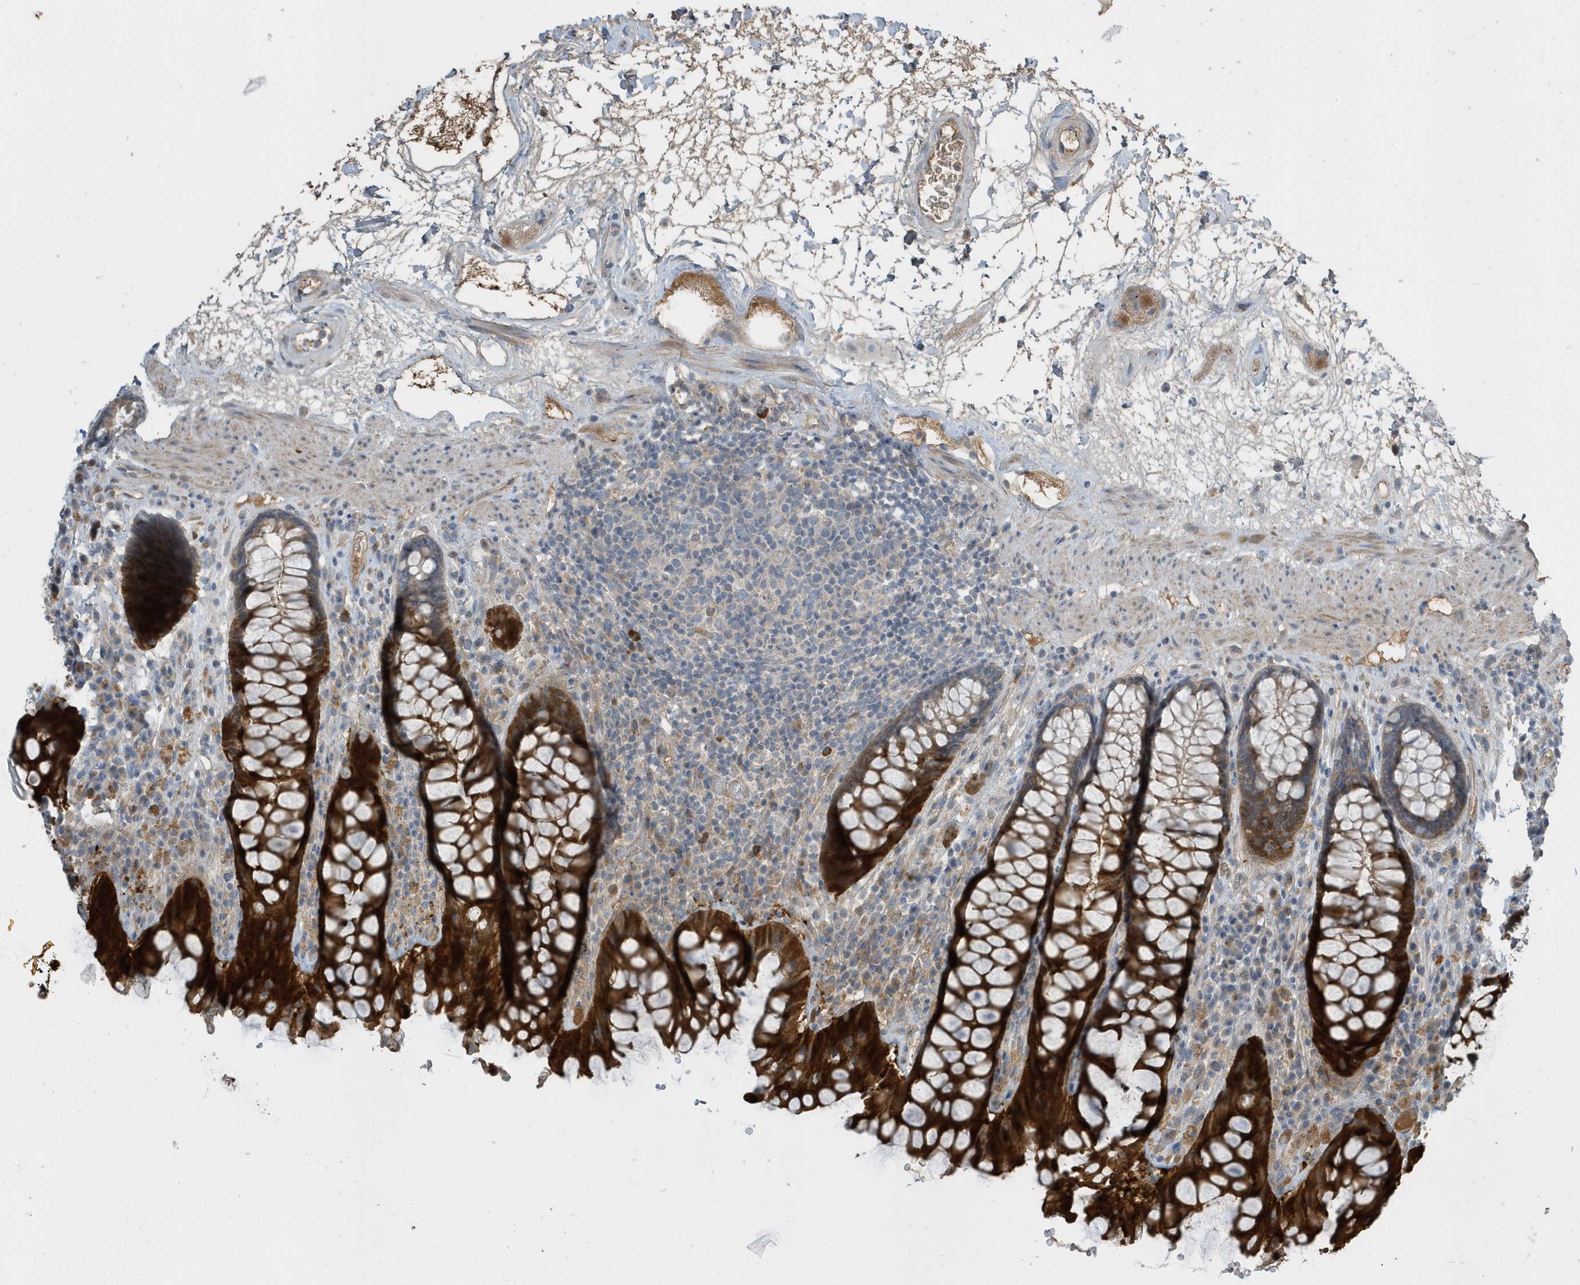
{"staining": {"intensity": "strong", "quantity": ">75%", "location": "cytoplasmic/membranous,nuclear"}, "tissue": "rectum", "cell_type": "Glandular cells", "image_type": "normal", "snomed": [{"axis": "morphology", "description": "Normal tissue, NOS"}, {"axis": "topography", "description": "Rectum"}], "caption": "Rectum stained with immunohistochemistry displays strong cytoplasmic/membranous,nuclear staining in about >75% of glandular cells. (Brightfield microscopy of DAB IHC at high magnification).", "gene": "USP53", "patient": {"sex": "male", "age": 64}}